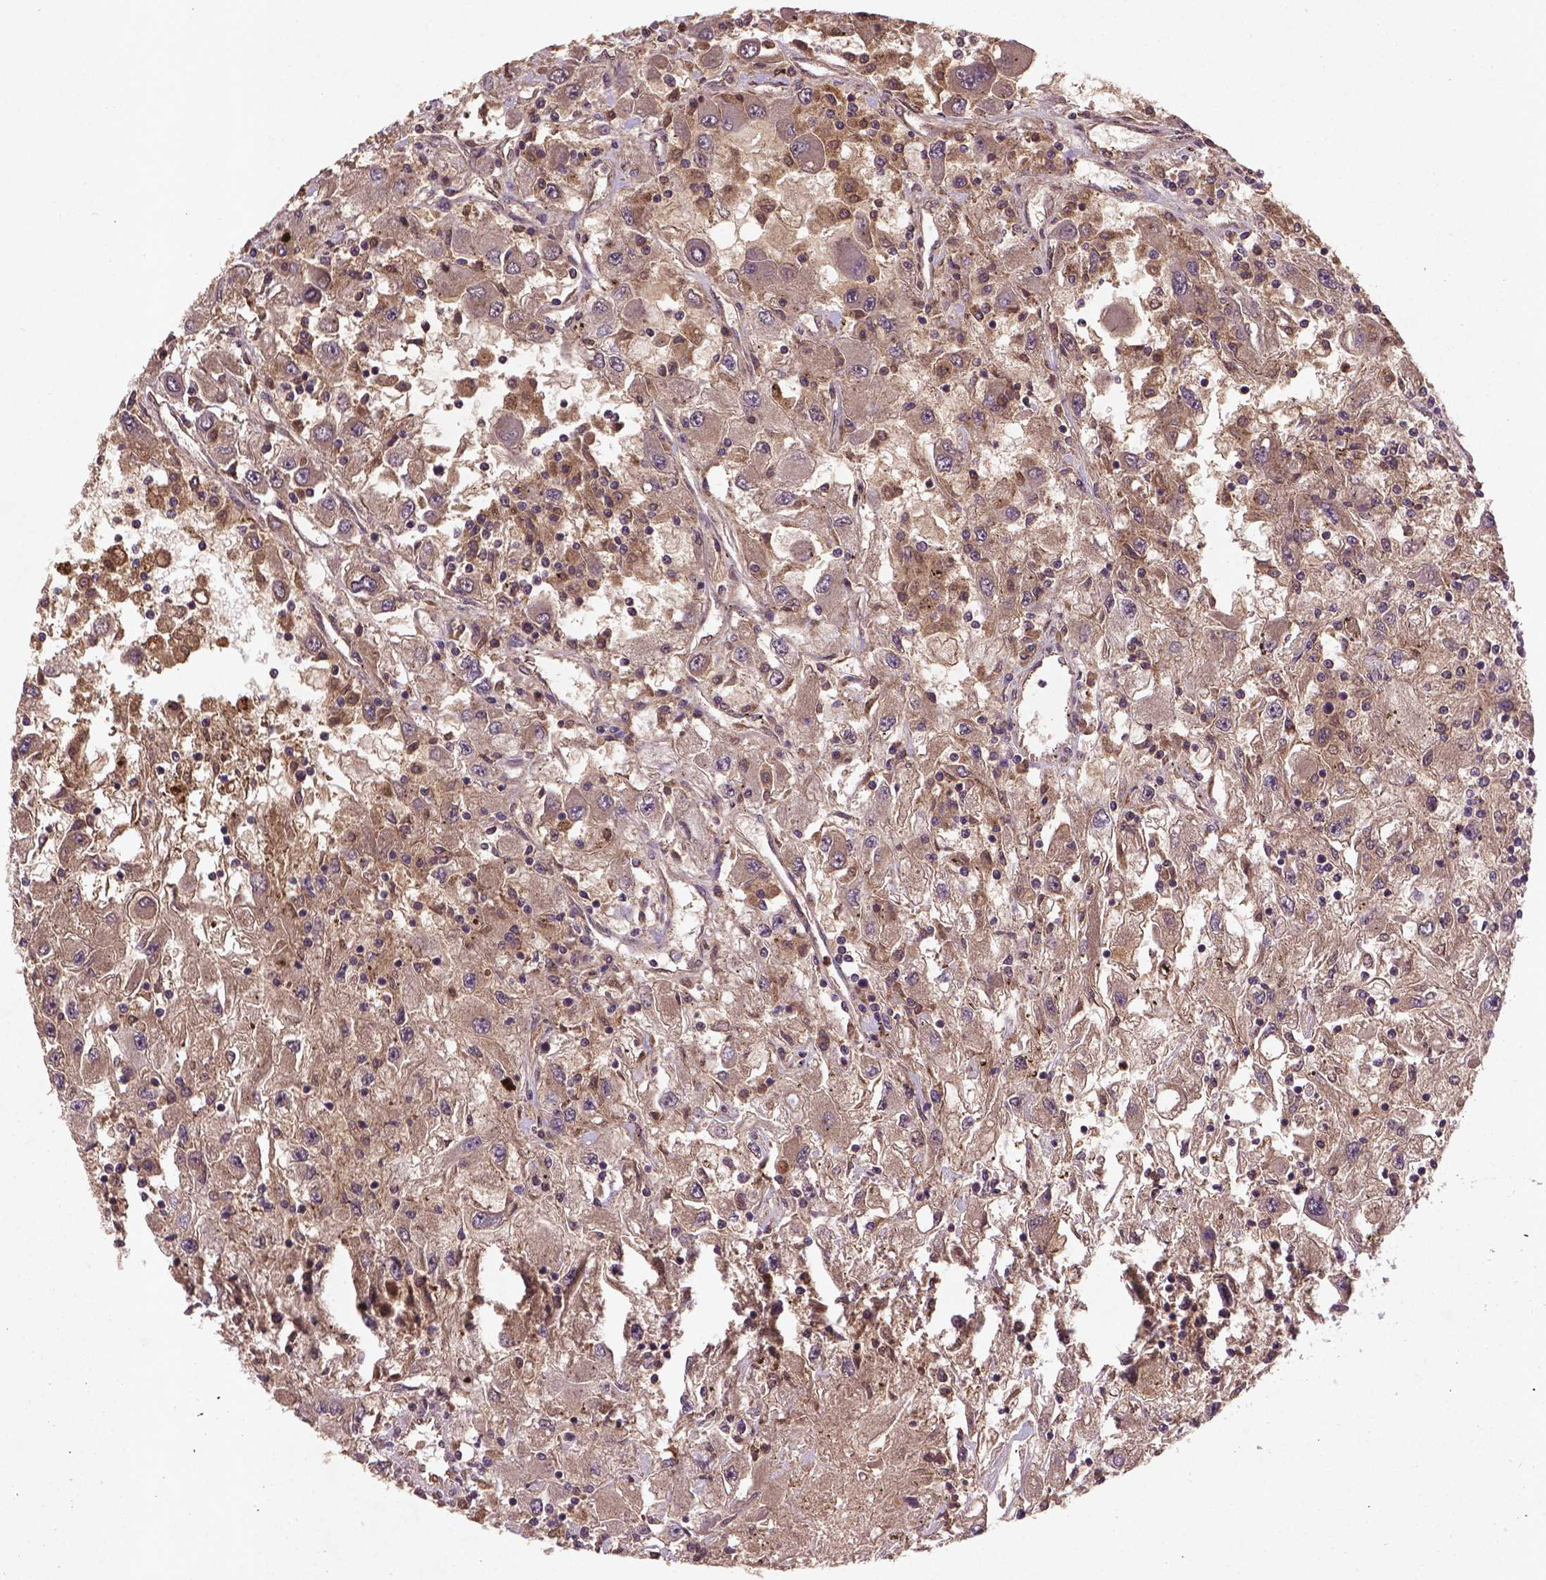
{"staining": {"intensity": "weak", "quantity": ">75%", "location": "cytoplasmic/membranous"}, "tissue": "renal cancer", "cell_type": "Tumor cells", "image_type": "cancer", "snomed": [{"axis": "morphology", "description": "Adenocarcinoma, NOS"}, {"axis": "topography", "description": "Kidney"}], "caption": "DAB (3,3'-diaminobenzidine) immunohistochemical staining of renal cancer (adenocarcinoma) exhibits weak cytoplasmic/membranous protein expression in approximately >75% of tumor cells. Immunohistochemistry (ihc) stains the protein in brown and the nuclei are stained blue.", "gene": "NIPAL2", "patient": {"sex": "female", "age": 67}}